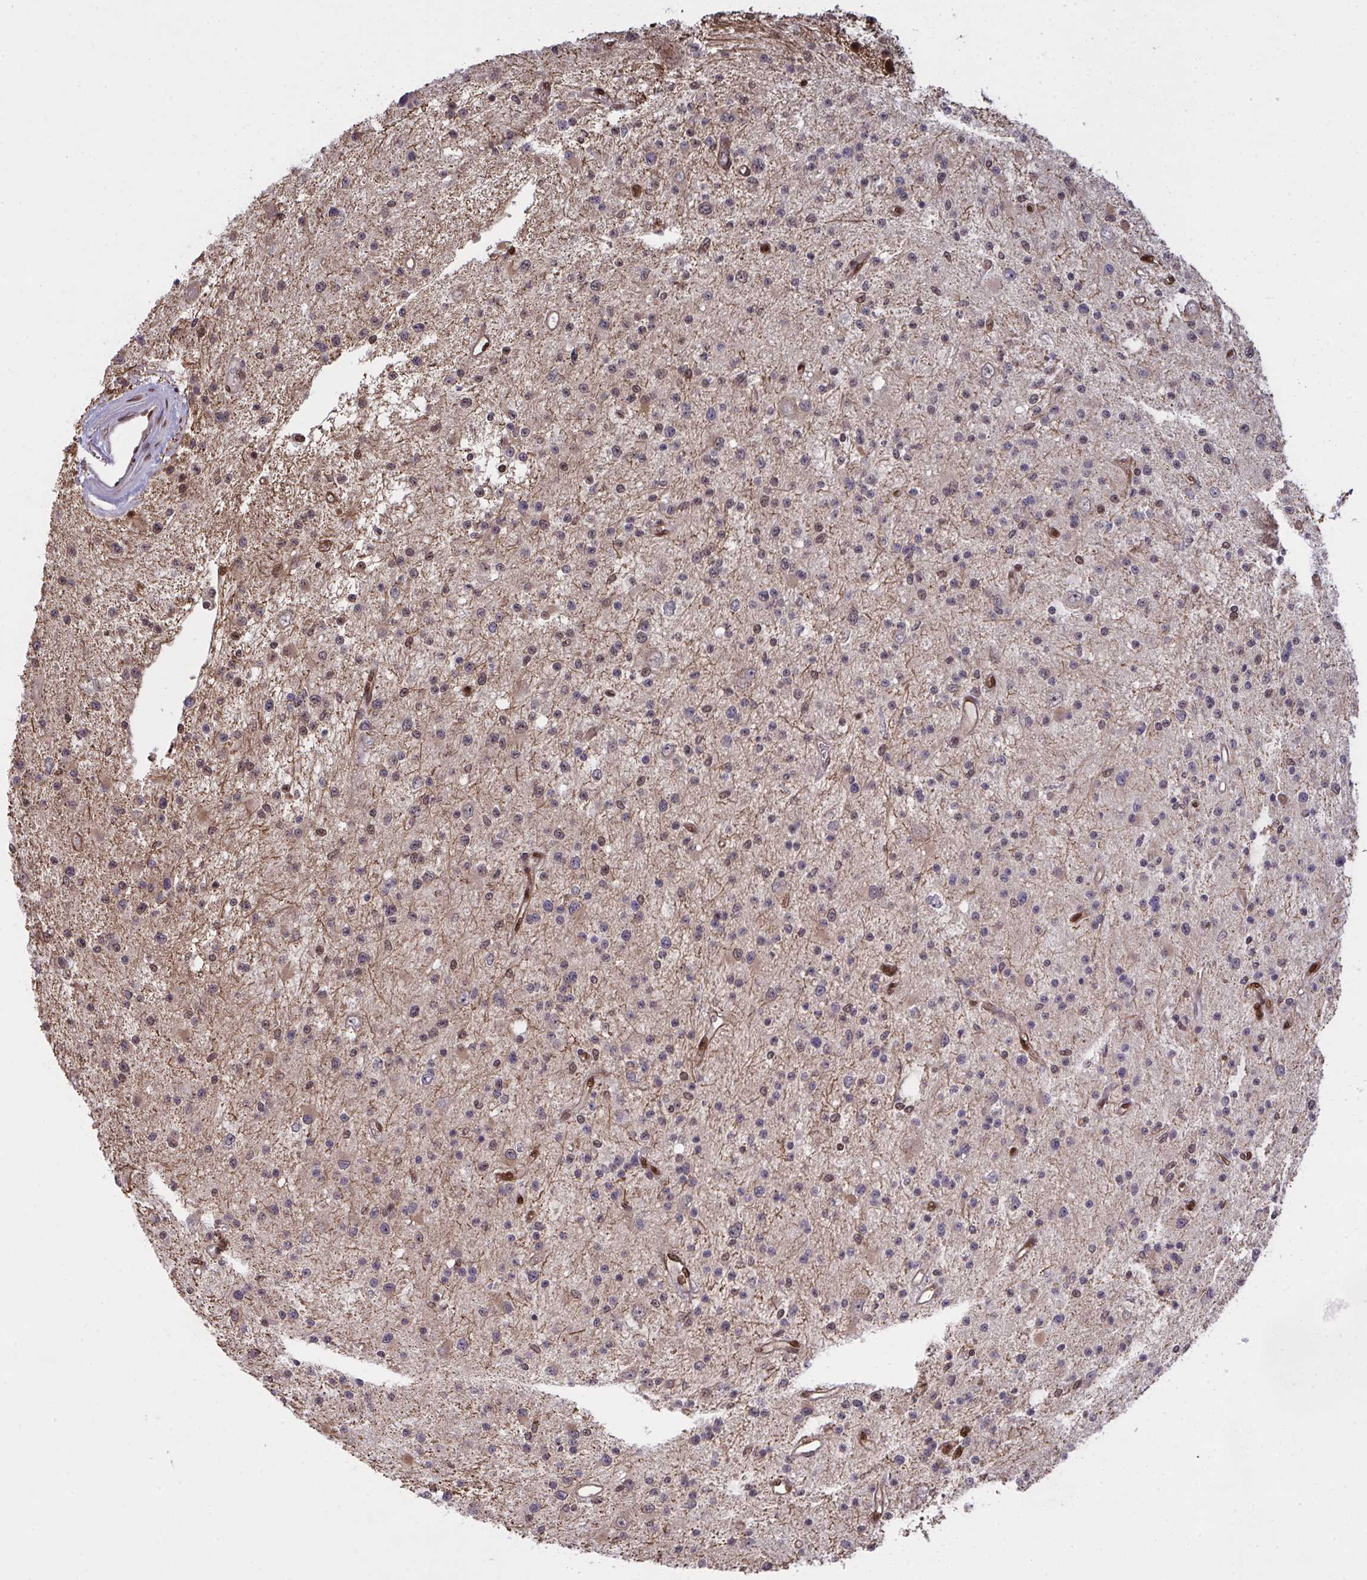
{"staining": {"intensity": "negative", "quantity": "none", "location": "none"}, "tissue": "glioma", "cell_type": "Tumor cells", "image_type": "cancer", "snomed": [{"axis": "morphology", "description": "Glioma, malignant, Low grade"}, {"axis": "topography", "description": "Brain"}], "caption": "High magnification brightfield microscopy of low-grade glioma (malignant) stained with DAB (brown) and counterstained with hematoxylin (blue): tumor cells show no significant expression.", "gene": "UXT", "patient": {"sex": "male", "age": 43}}